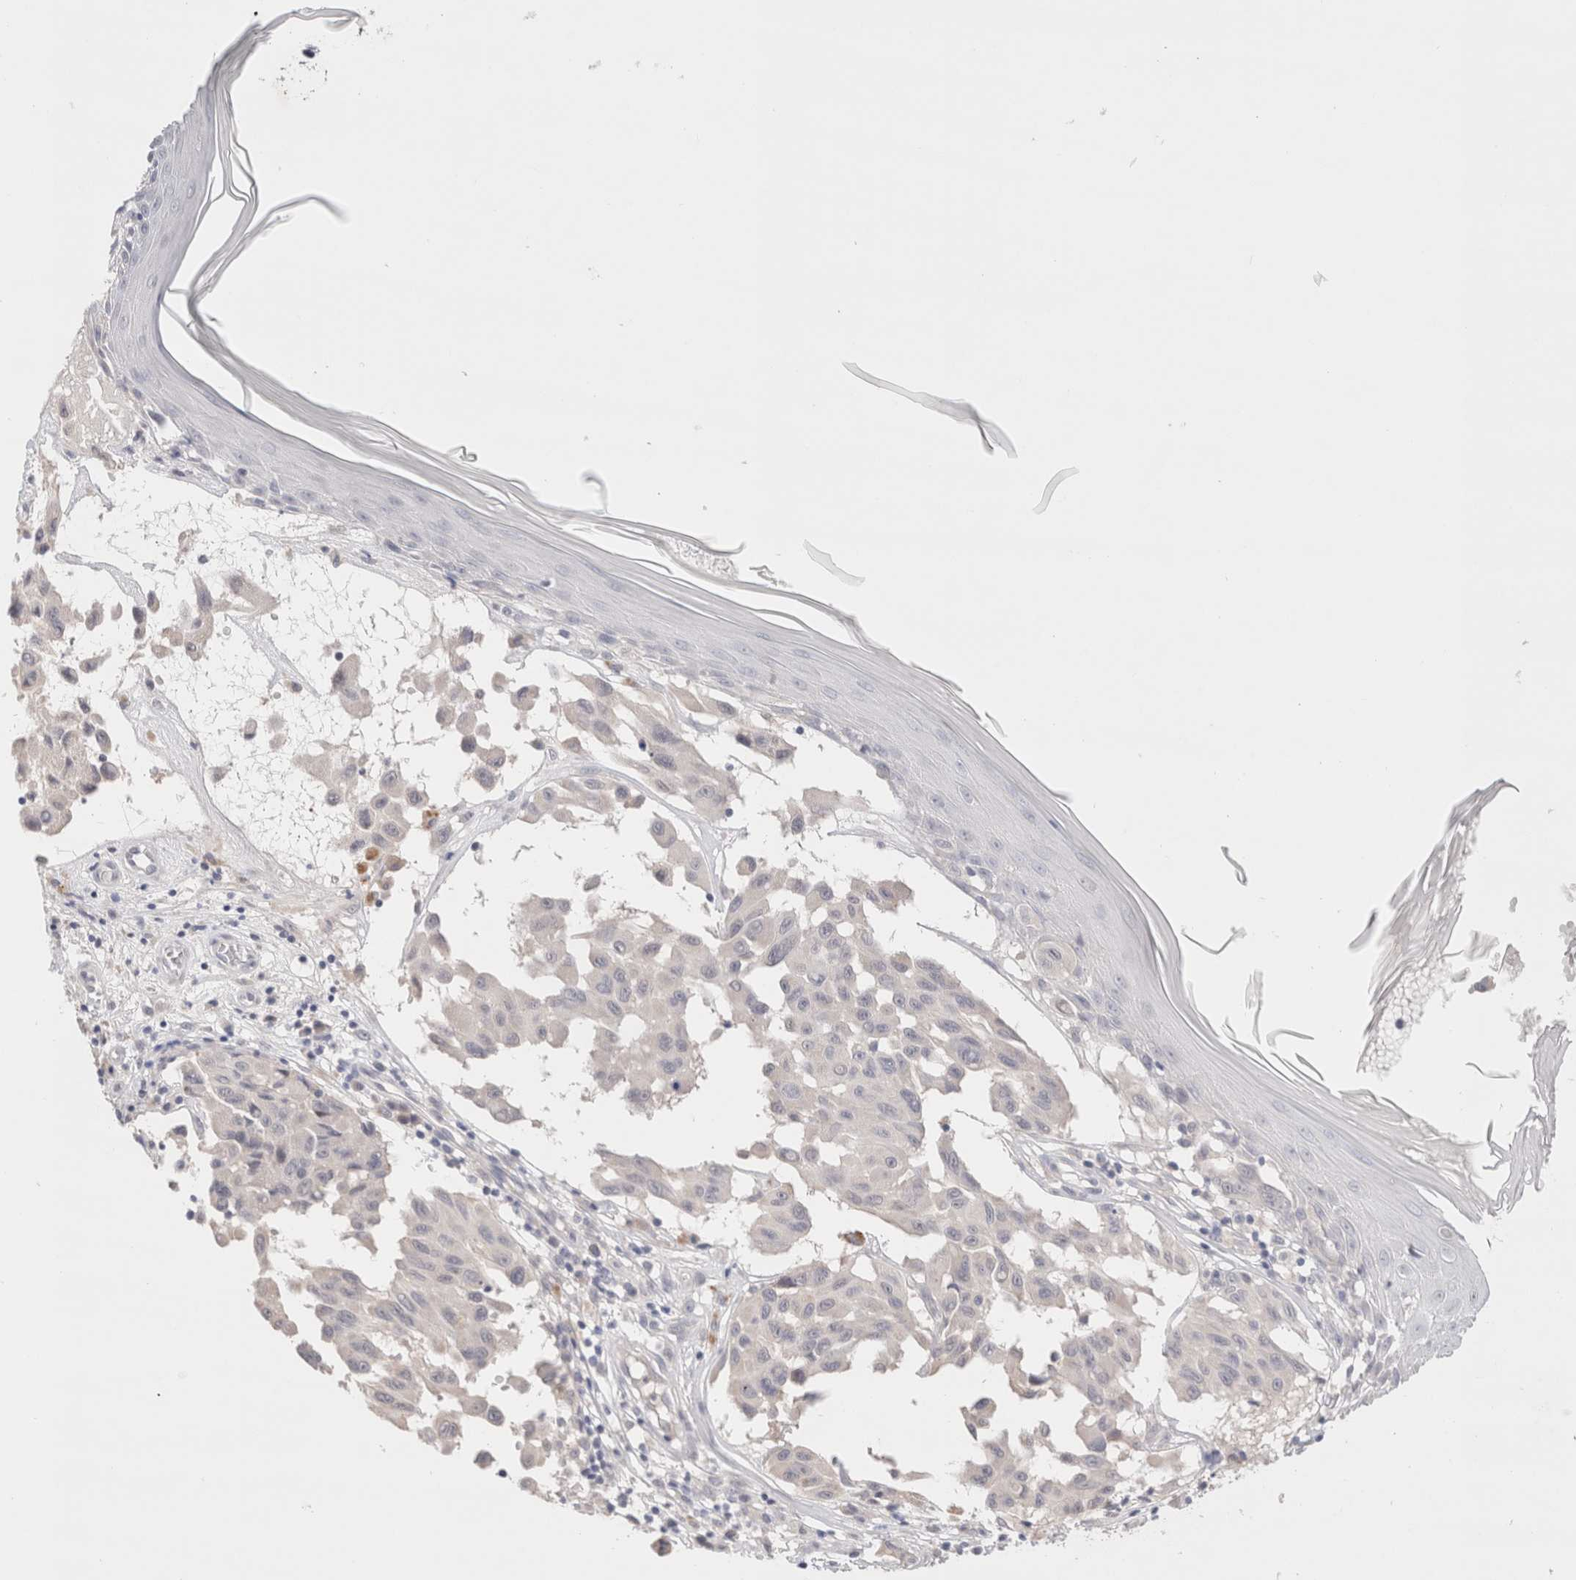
{"staining": {"intensity": "negative", "quantity": "none", "location": "none"}, "tissue": "melanoma", "cell_type": "Tumor cells", "image_type": "cancer", "snomed": [{"axis": "morphology", "description": "Malignant melanoma, NOS"}, {"axis": "topography", "description": "Skin"}], "caption": "Malignant melanoma stained for a protein using IHC exhibits no positivity tumor cells.", "gene": "SPATA20", "patient": {"sex": "male", "age": 30}}